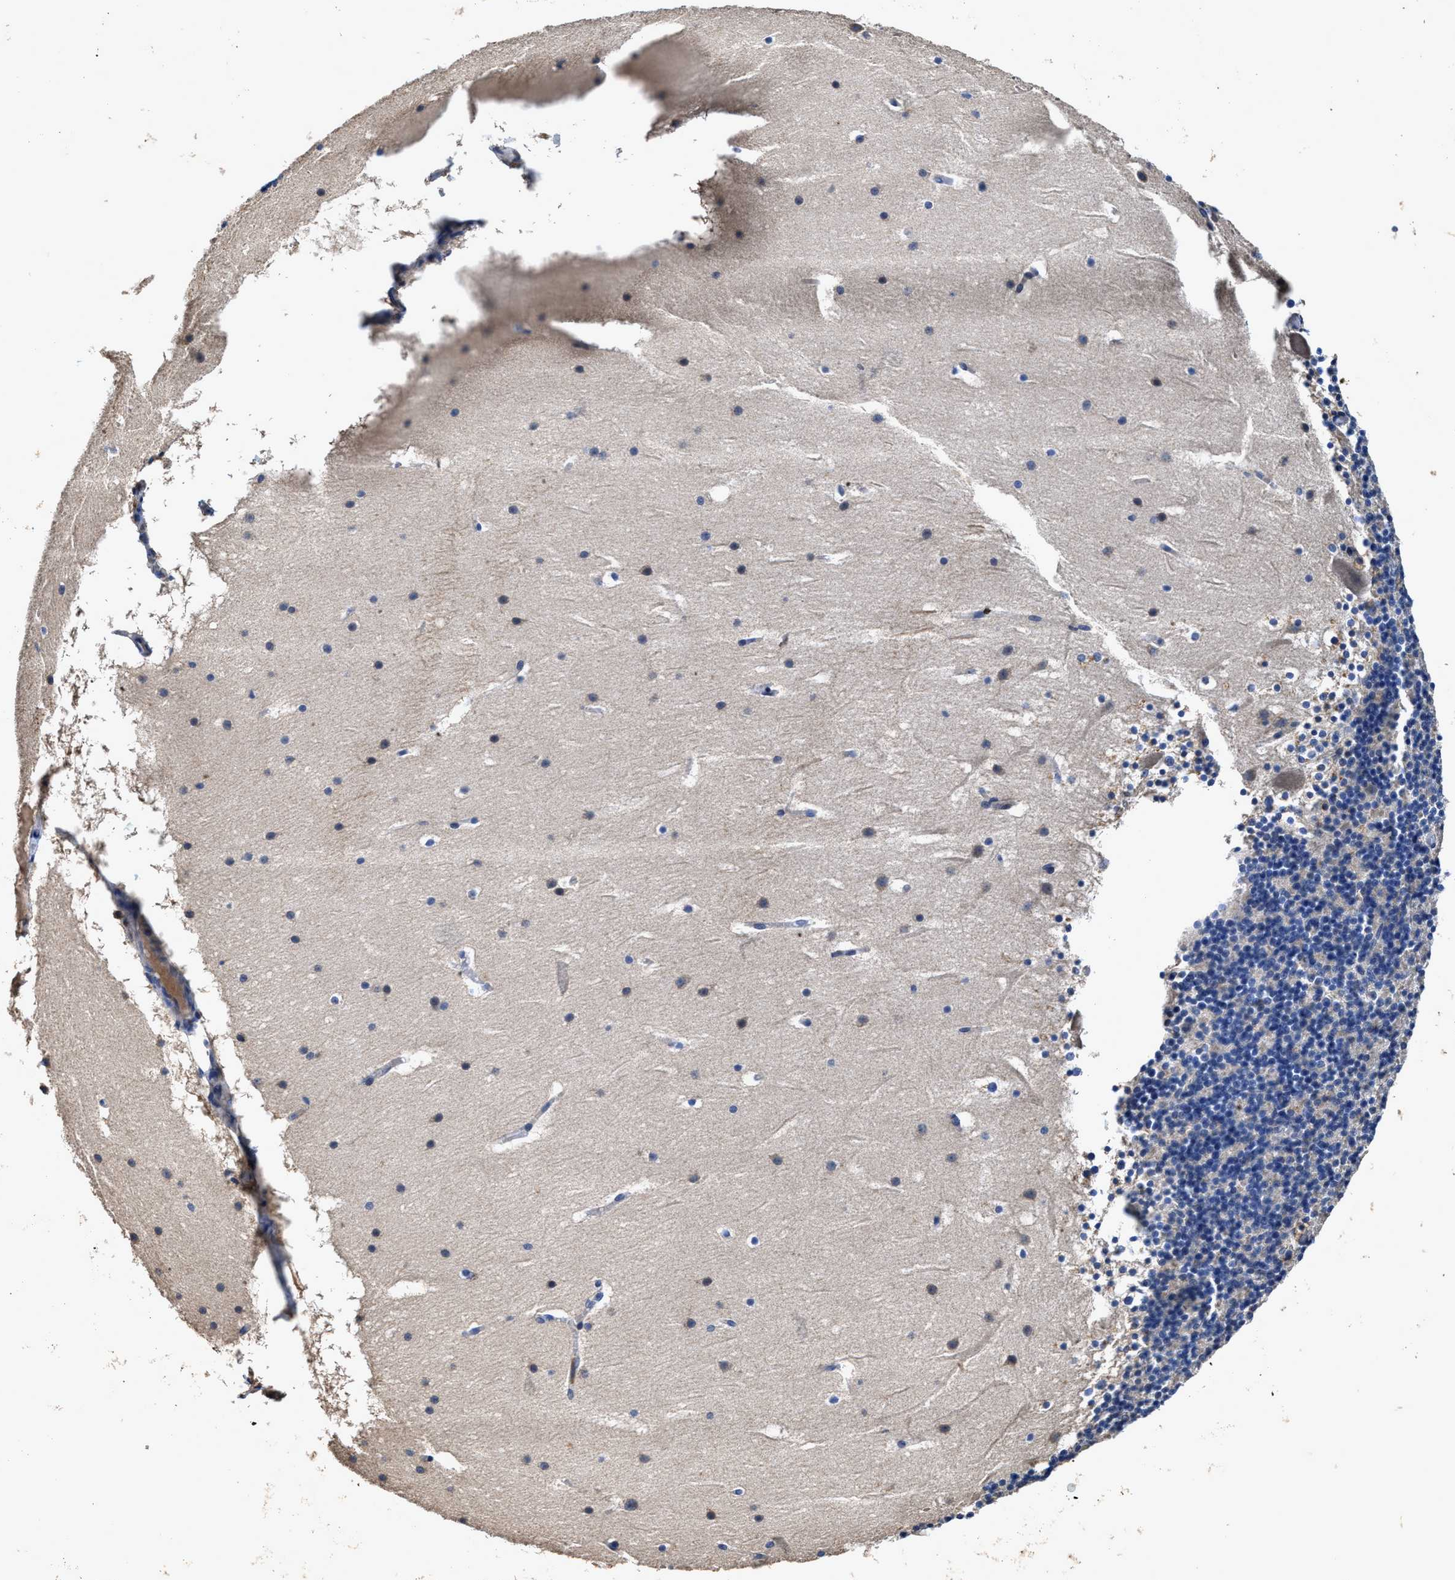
{"staining": {"intensity": "negative", "quantity": "none", "location": "none"}, "tissue": "cerebellum", "cell_type": "Cells in granular layer", "image_type": "normal", "snomed": [{"axis": "morphology", "description": "Normal tissue, NOS"}, {"axis": "topography", "description": "Cerebellum"}], "caption": "Micrograph shows no significant protein positivity in cells in granular layer of benign cerebellum.", "gene": "UBR4", "patient": {"sex": "male", "age": 45}}